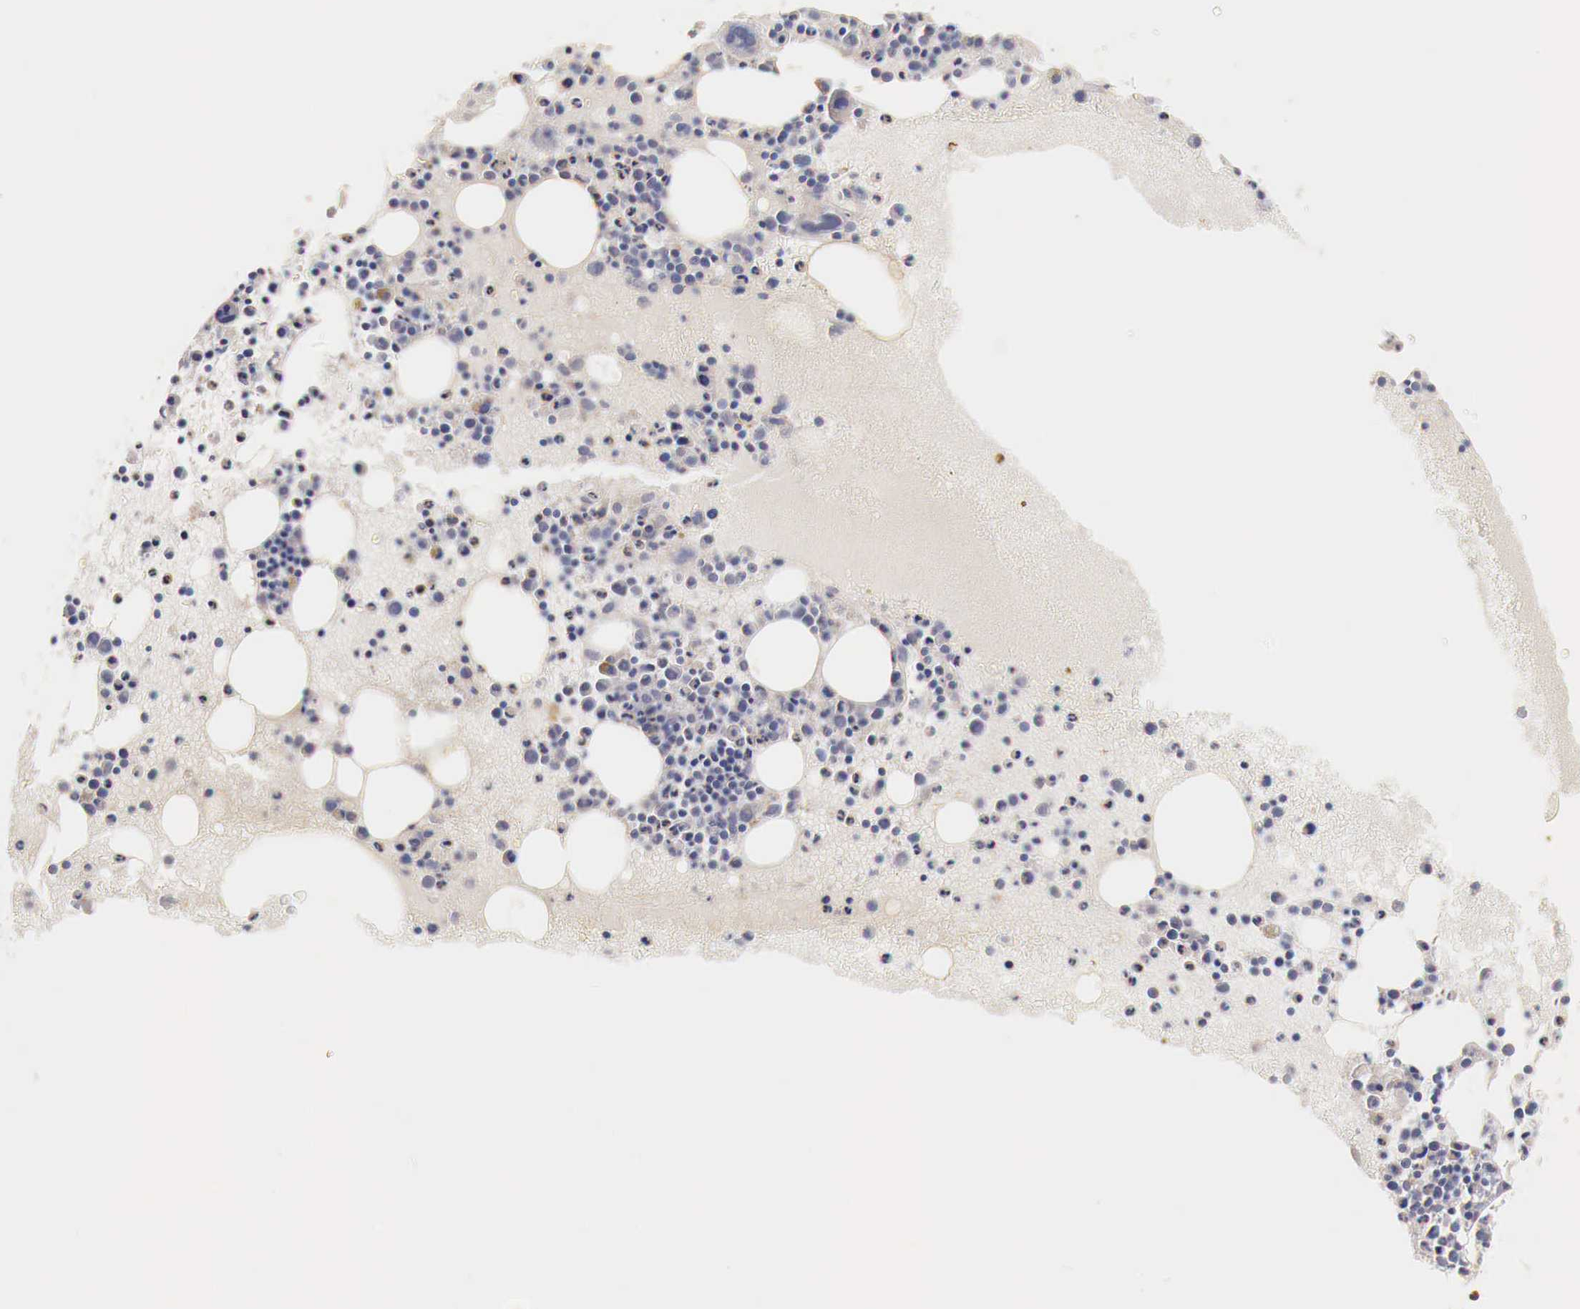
{"staining": {"intensity": "moderate", "quantity": "25%-75%", "location": "cytoplasmic/membranous"}, "tissue": "bone marrow", "cell_type": "Hematopoietic cells", "image_type": "normal", "snomed": [{"axis": "morphology", "description": "Normal tissue, NOS"}, {"axis": "topography", "description": "Bone marrow"}], "caption": "Approximately 25%-75% of hematopoietic cells in unremarkable bone marrow exhibit moderate cytoplasmic/membranous protein staining as visualized by brown immunohistochemical staining.", "gene": "RP2", "patient": {"sex": "female", "age": 74}}